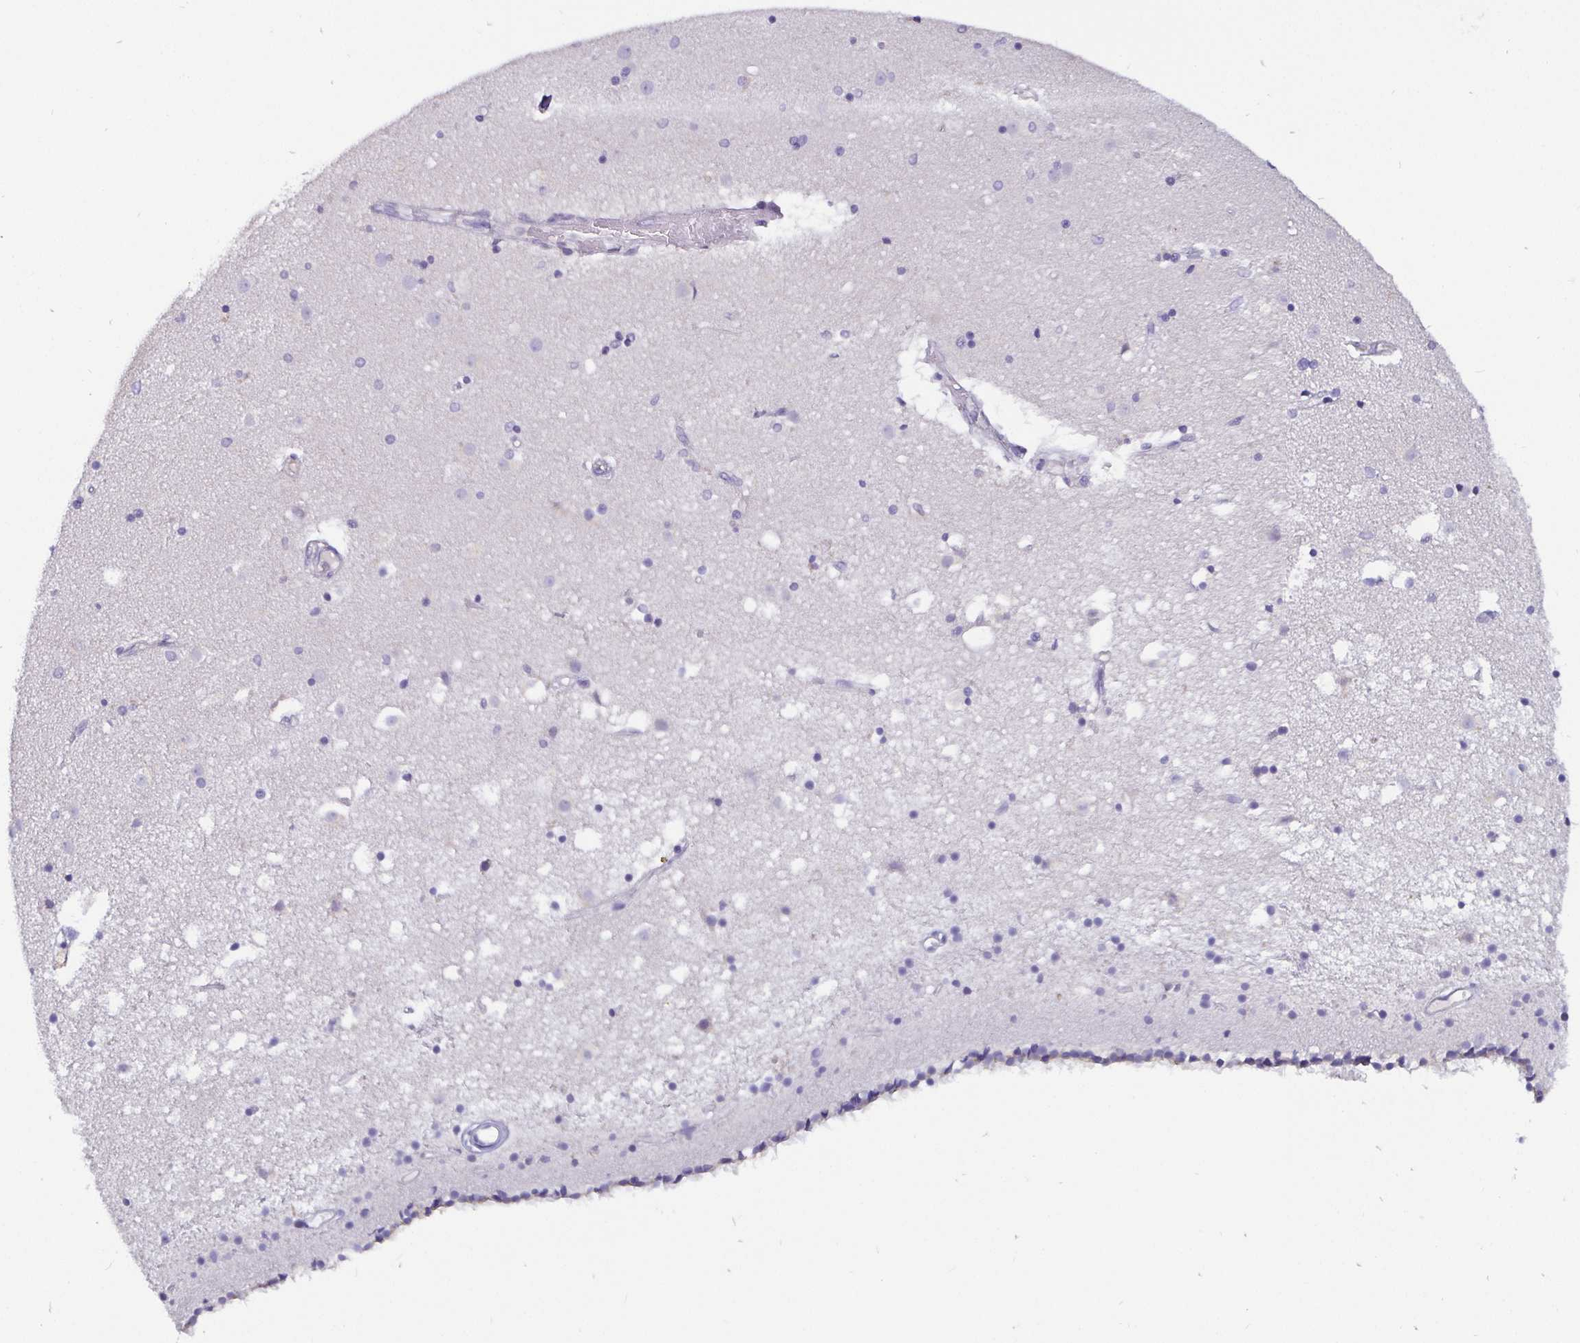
{"staining": {"intensity": "negative", "quantity": "none", "location": "none"}, "tissue": "caudate", "cell_type": "Glial cells", "image_type": "normal", "snomed": [{"axis": "morphology", "description": "Normal tissue, NOS"}, {"axis": "topography", "description": "Lateral ventricle wall"}], "caption": "Immunohistochemistry histopathology image of benign caudate stained for a protein (brown), which exhibits no expression in glial cells. (DAB (3,3'-diaminobenzidine) IHC, high magnification).", "gene": "ADAMTS6", "patient": {"sex": "female", "age": 71}}